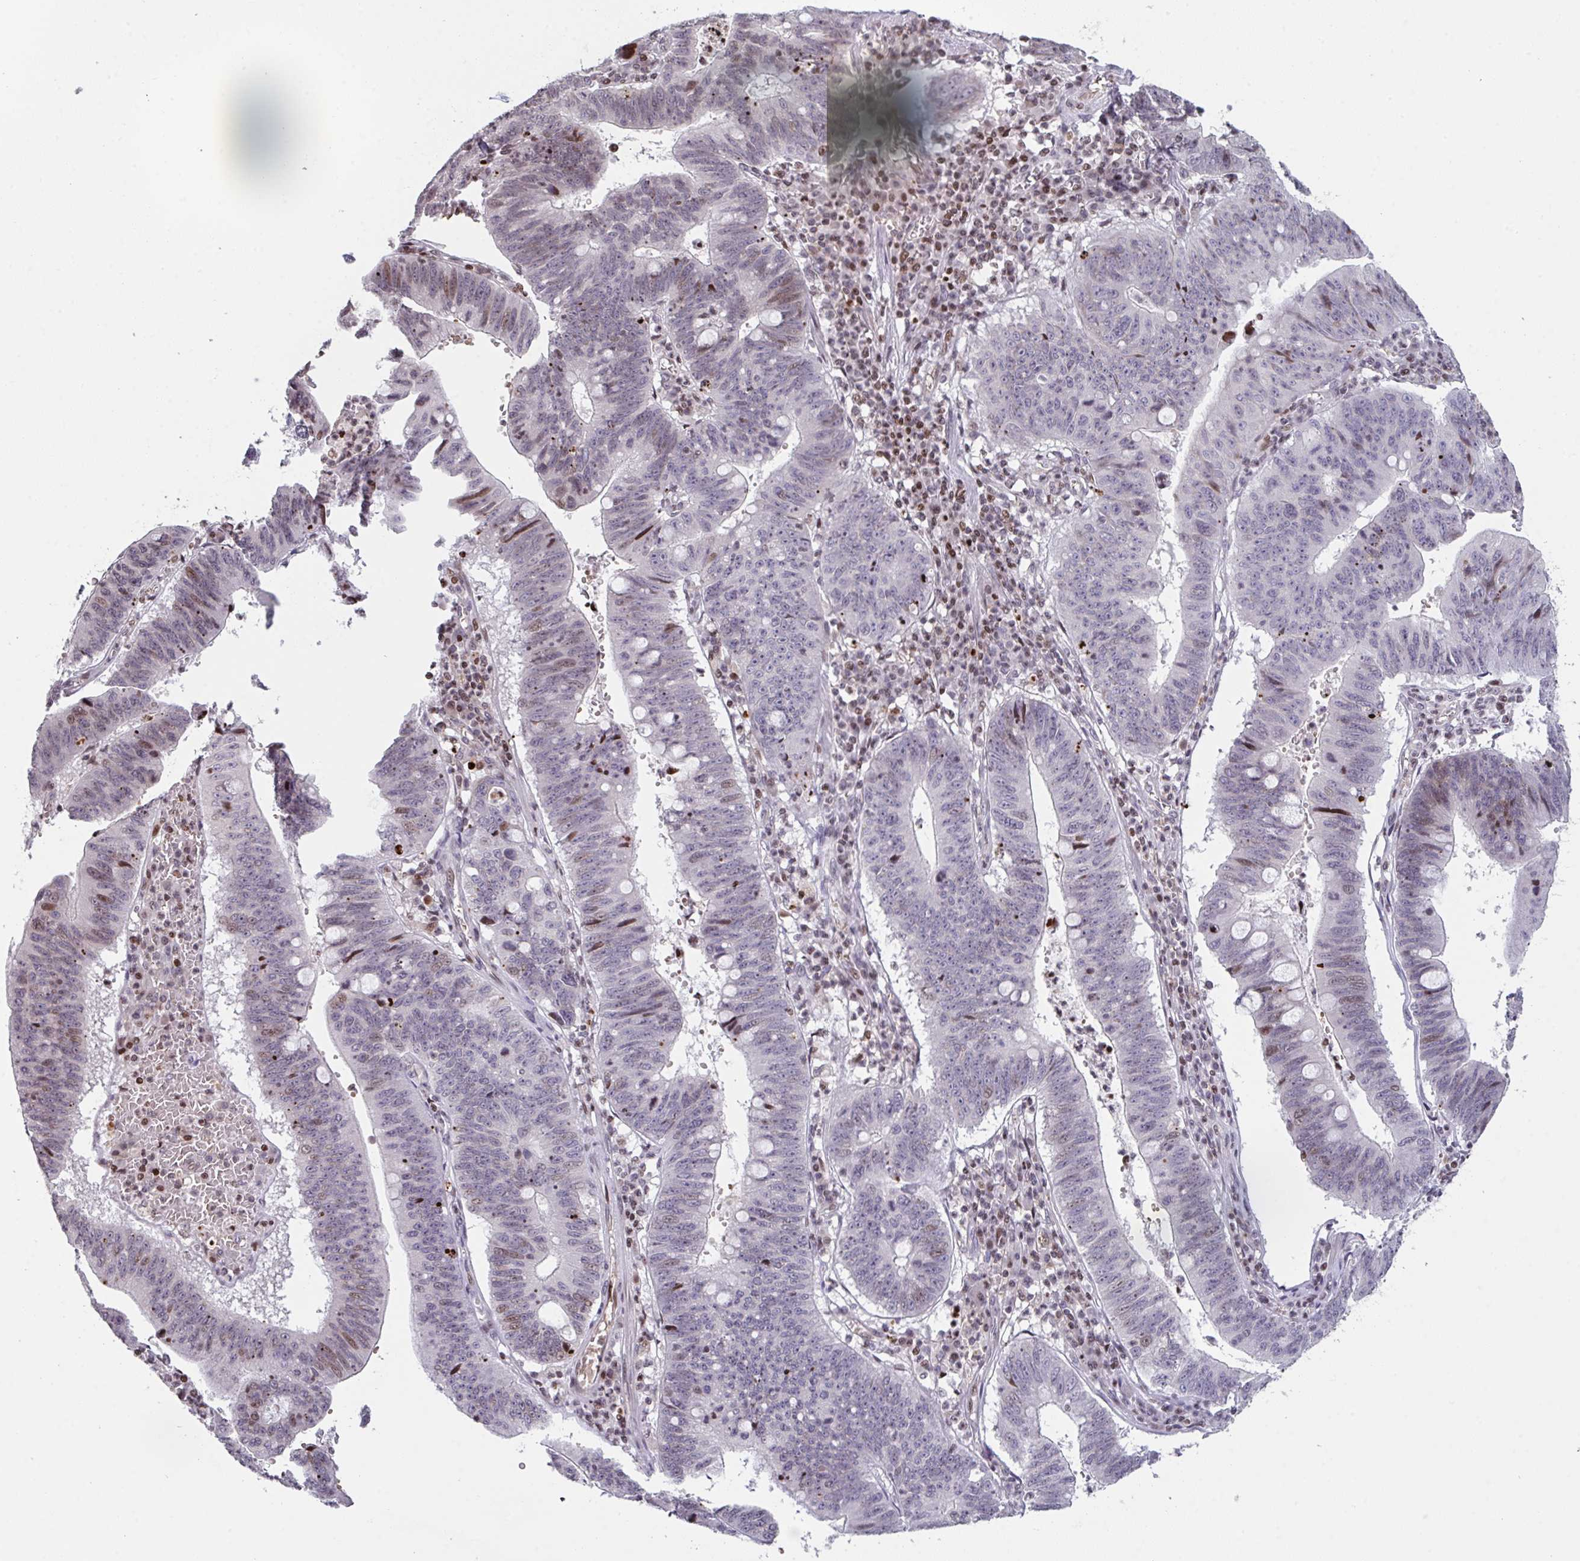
{"staining": {"intensity": "moderate", "quantity": "<25%", "location": "nuclear"}, "tissue": "stomach cancer", "cell_type": "Tumor cells", "image_type": "cancer", "snomed": [{"axis": "morphology", "description": "Adenocarcinoma, NOS"}, {"axis": "topography", "description": "Stomach"}], "caption": "Human stomach cancer (adenocarcinoma) stained for a protein (brown) reveals moderate nuclear positive staining in about <25% of tumor cells.", "gene": "PCDHB8", "patient": {"sex": "male", "age": 59}}